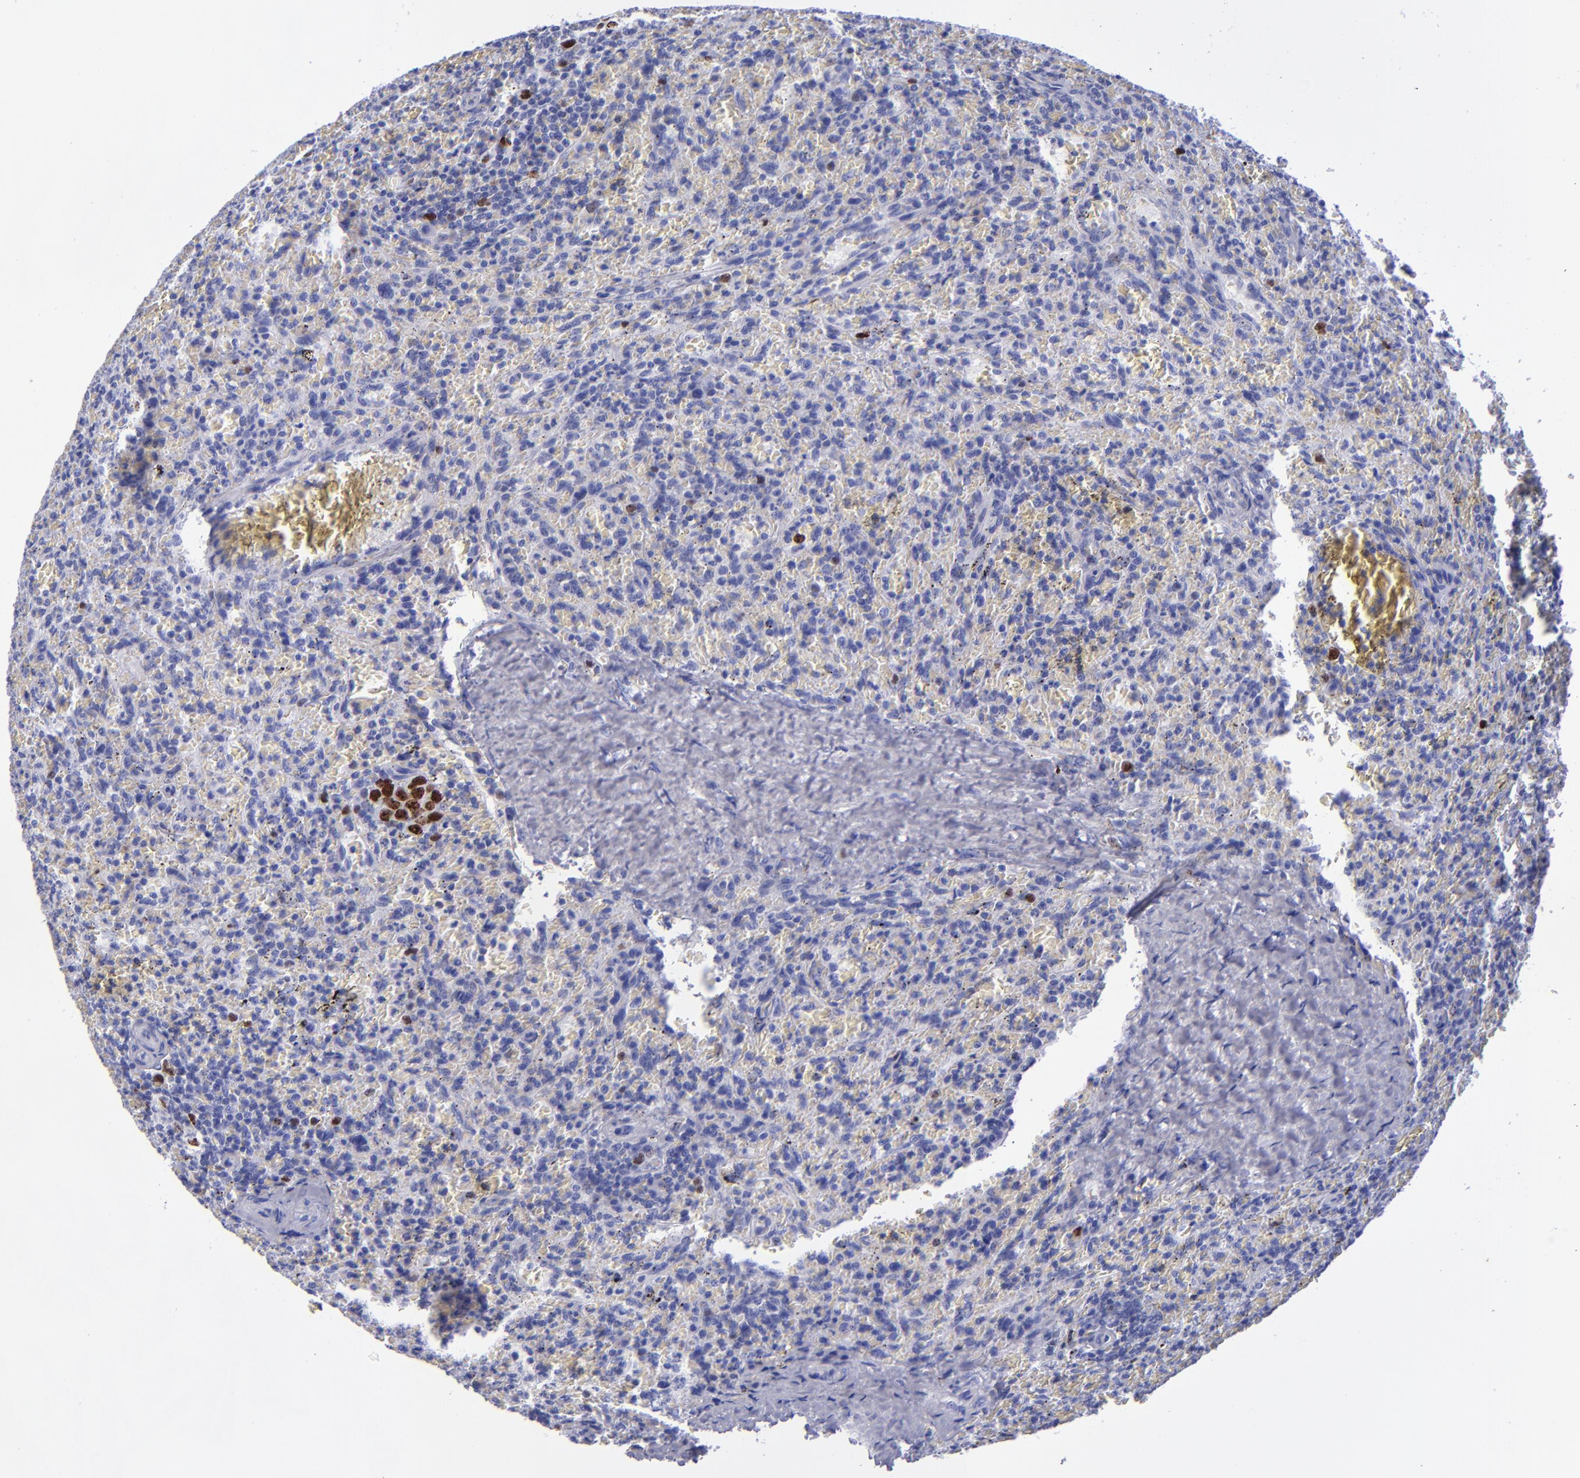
{"staining": {"intensity": "strong", "quantity": "<25%", "location": "nuclear"}, "tissue": "lymphoma", "cell_type": "Tumor cells", "image_type": "cancer", "snomed": [{"axis": "morphology", "description": "Malignant lymphoma, non-Hodgkin's type, Low grade"}, {"axis": "topography", "description": "Spleen"}], "caption": "A histopathology image of human lymphoma stained for a protein reveals strong nuclear brown staining in tumor cells.", "gene": "MCM7", "patient": {"sex": "female", "age": 64}}